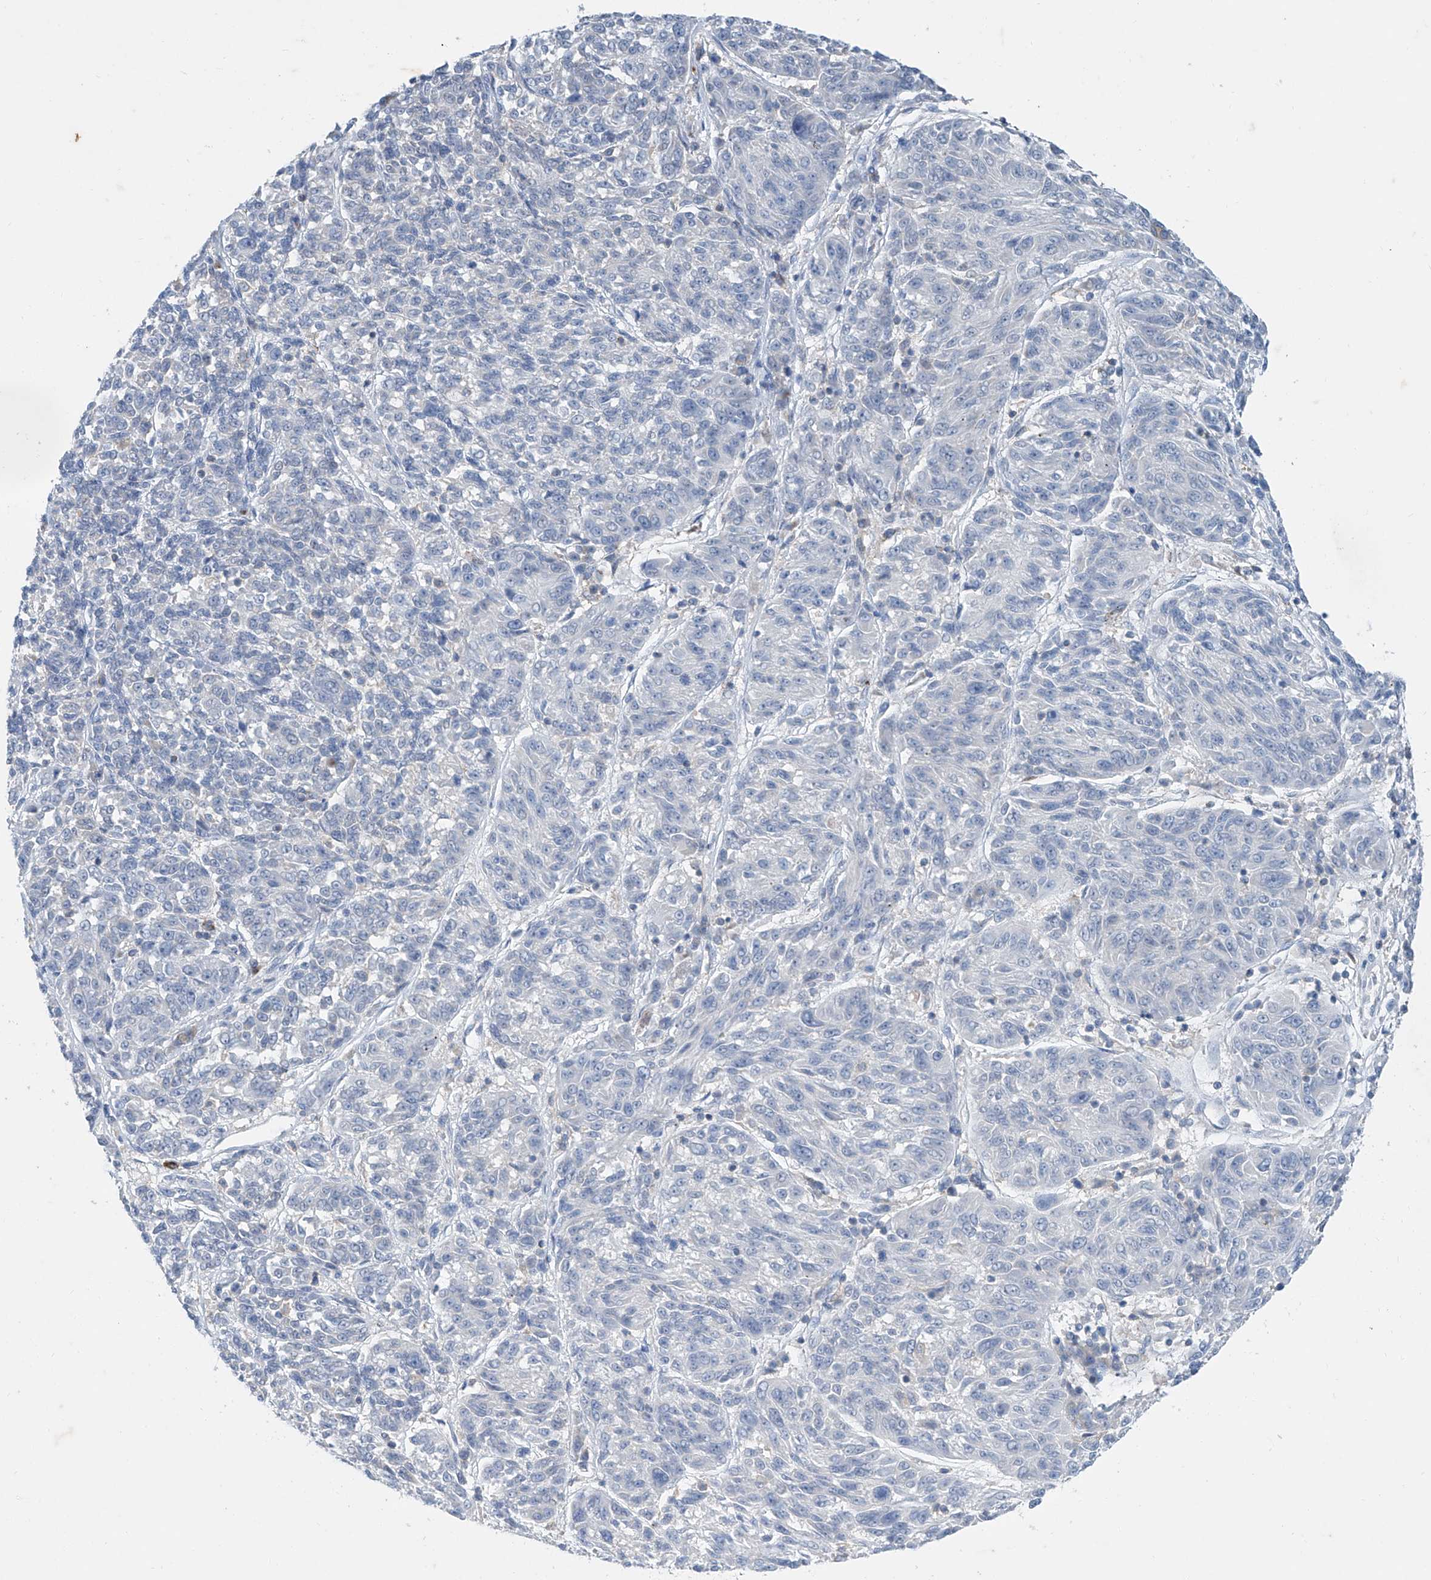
{"staining": {"intensity": "negative", "quantity": "none", "location": "none"}, "tissue": "melanoma", "cell_type": "Tumor cells", "image_type": "cancer", "snomed": [{"axis": "morphology", "description": "Malignant melanoma, NOS"}, {"axis": "topography", "description": "Skin"}], "caption": "An immunohistochemistry (IHC) image of melanoma is shown. There is no staining in tumor cells of melanoma. The staining was performed using DAB to visualize the protein expression in brown, while the nuclei were stained in blue with hematoxylin (Magnification: 20x).", "gene": "ANKRD34A", "patient": {"sex": "male", "age": 53}}